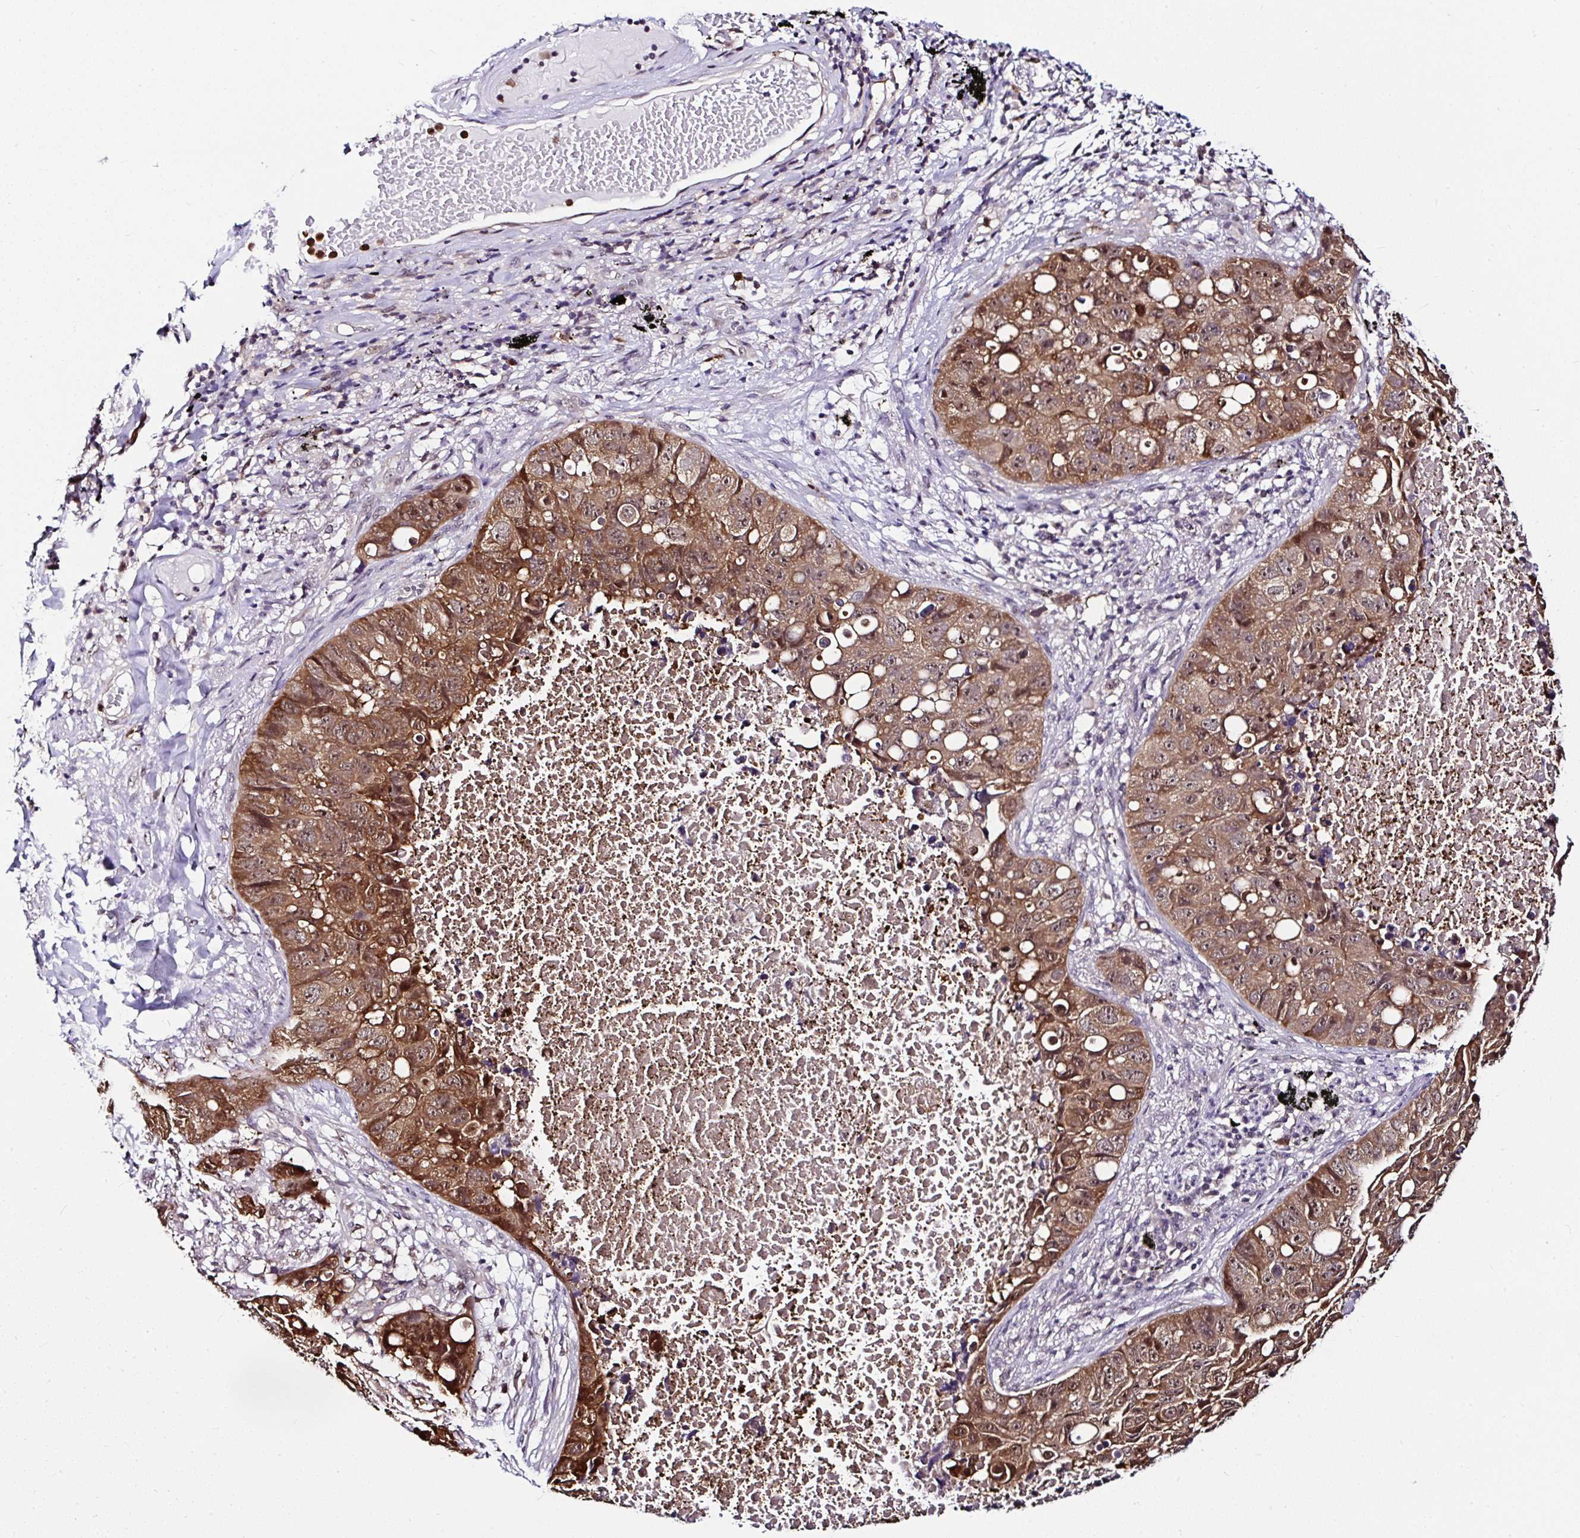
{"staining": {"intensity": "moderate", "quantity": ">75%", "location": "cytoplasmic/membranous"}, "tissue": "lung cancer", "cell_type": "Tumor cells", "image_type": "cancer", "snomed": [{"axis": "morphology", "description": "Squamous cell carcinoma, NOS"}, {"axis": "topography", "description": "Lung"}], "caption": "High-power microscopy captured an immunohistochemistry (IHC) image of lung cancer (squamous cell carcinoma), revealing moderate cytoplasmic/membranous staining in approximately >75% of tumor cells.", "gene": "PIN4", "patient": {"sex": "male", "age": 60}}